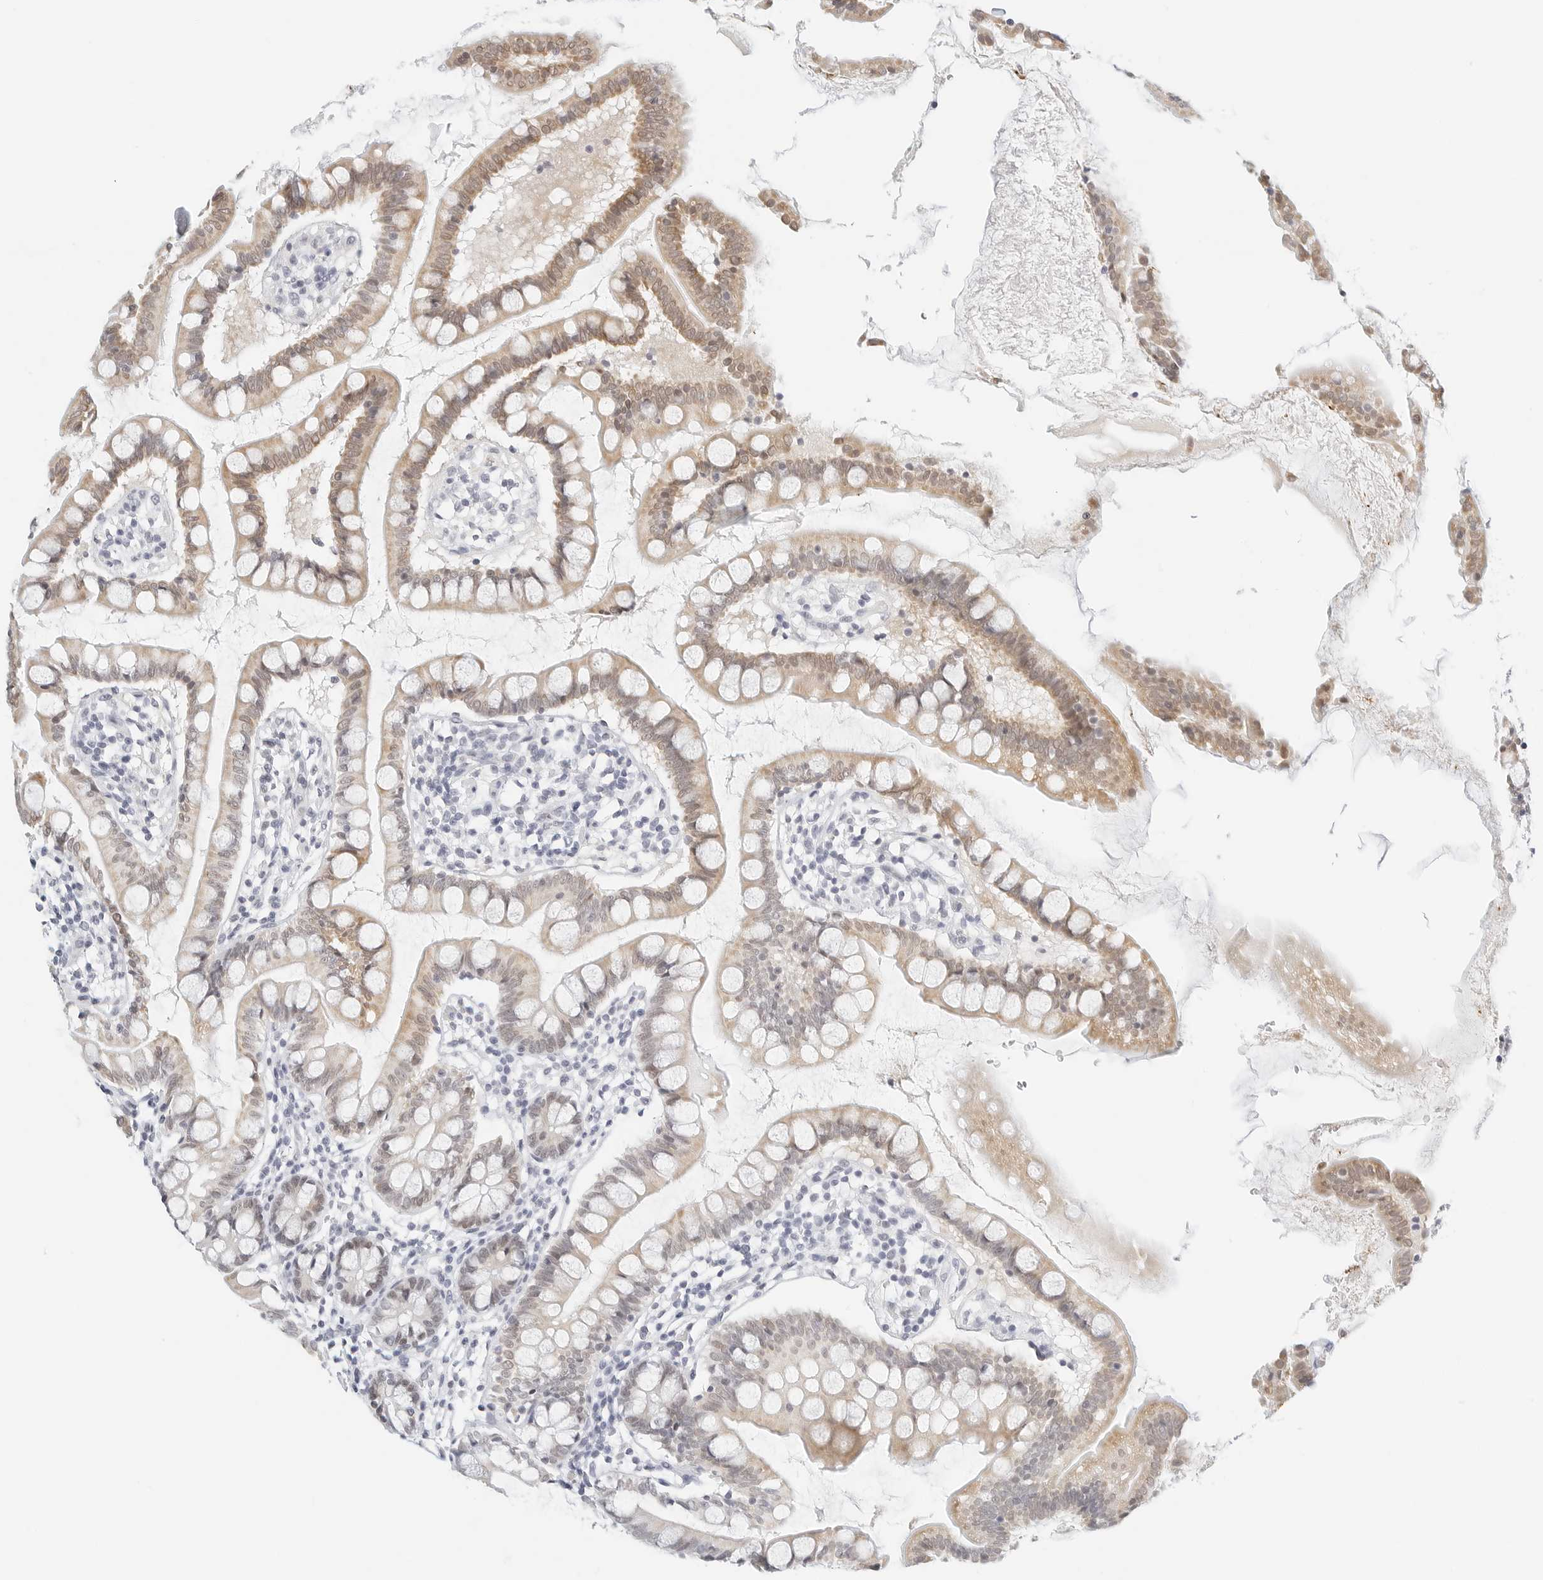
{"staining": {"intensity": "weak", "quantity": "25%-75%", "location": "cytoplasmic/membranous,nuclear"}, "tissue": "small intestine", "cell_type": "Glandular cells", "image_type": "normal", "snomed": [{"axis": "morphology", "description": "Normal tissue, NOS"}, {"axis": "topography", "description": "Small intestine"}], "caption": "DAB (3,3'-diaminobenzidine) immunohistochemical staining of normal human small intestine displays weak cytoplasmic/membranous,nuclear protein positivity in approximately 25%-75% of glandular cells. The staining is performed using DAB brown chromogen to label protein expression. The nuclei are counter-stained blue using hematoxylin.", "gene": "CD22", "patient": {"sex": "female", "age": 84}}